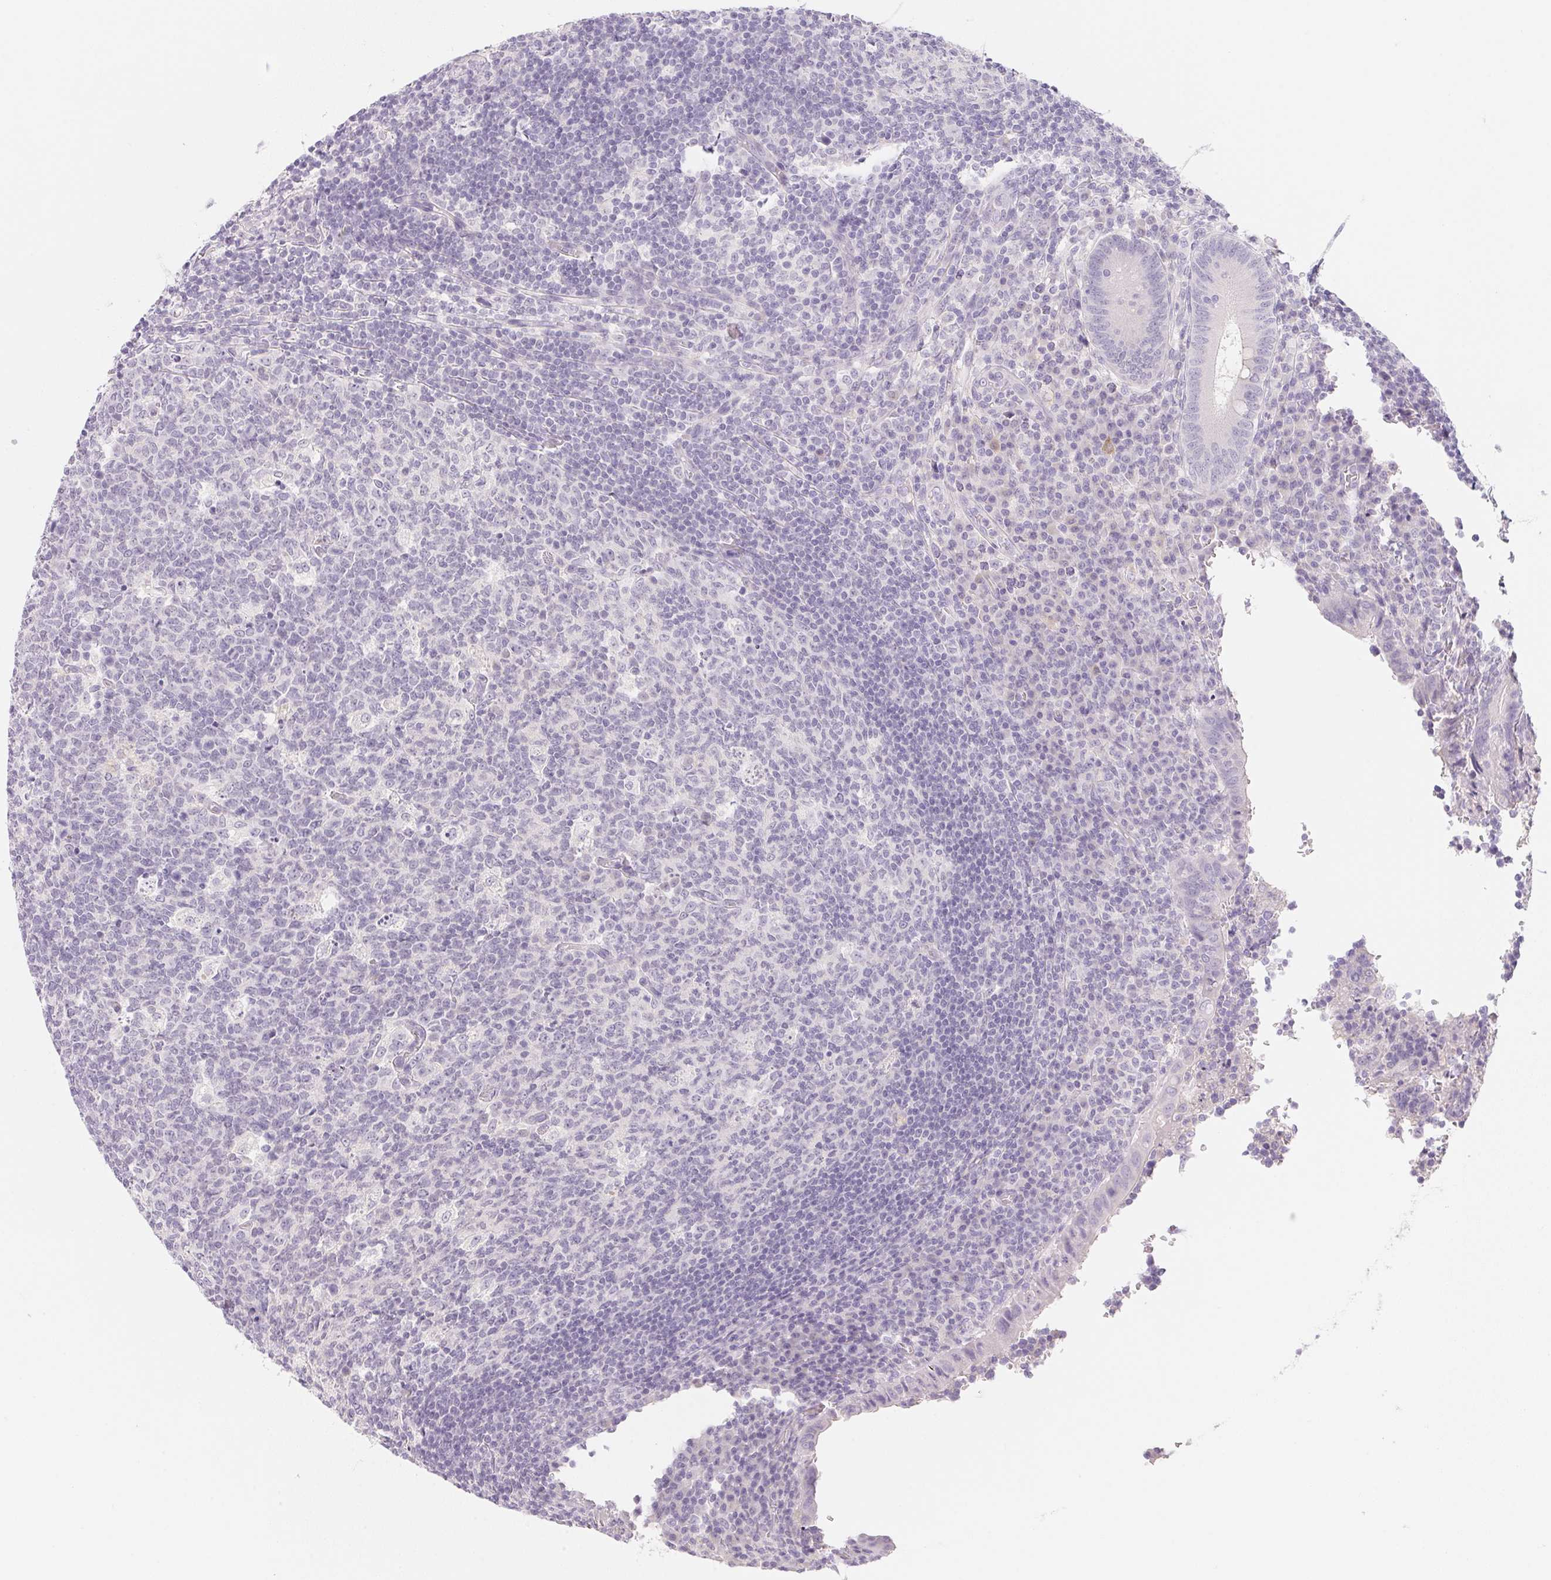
{"staining": {"intensity": "negative", "quantity": "none", "location": "none"}, "tissue": "appendix", "cell_type": "Glandular cells", "image_type": "normal", "snomed": [{"axis": "morphology", "description": "Normal tissue, NOS"}, {"axis": "topography", "description": "Appendix"}], "caption": "Immunohistochemistry of unremarkable human appendix demonstrates no staining in glandular cells.", "gene": "MCOLN3", "patient": {"sex": "male", "age": 18}}